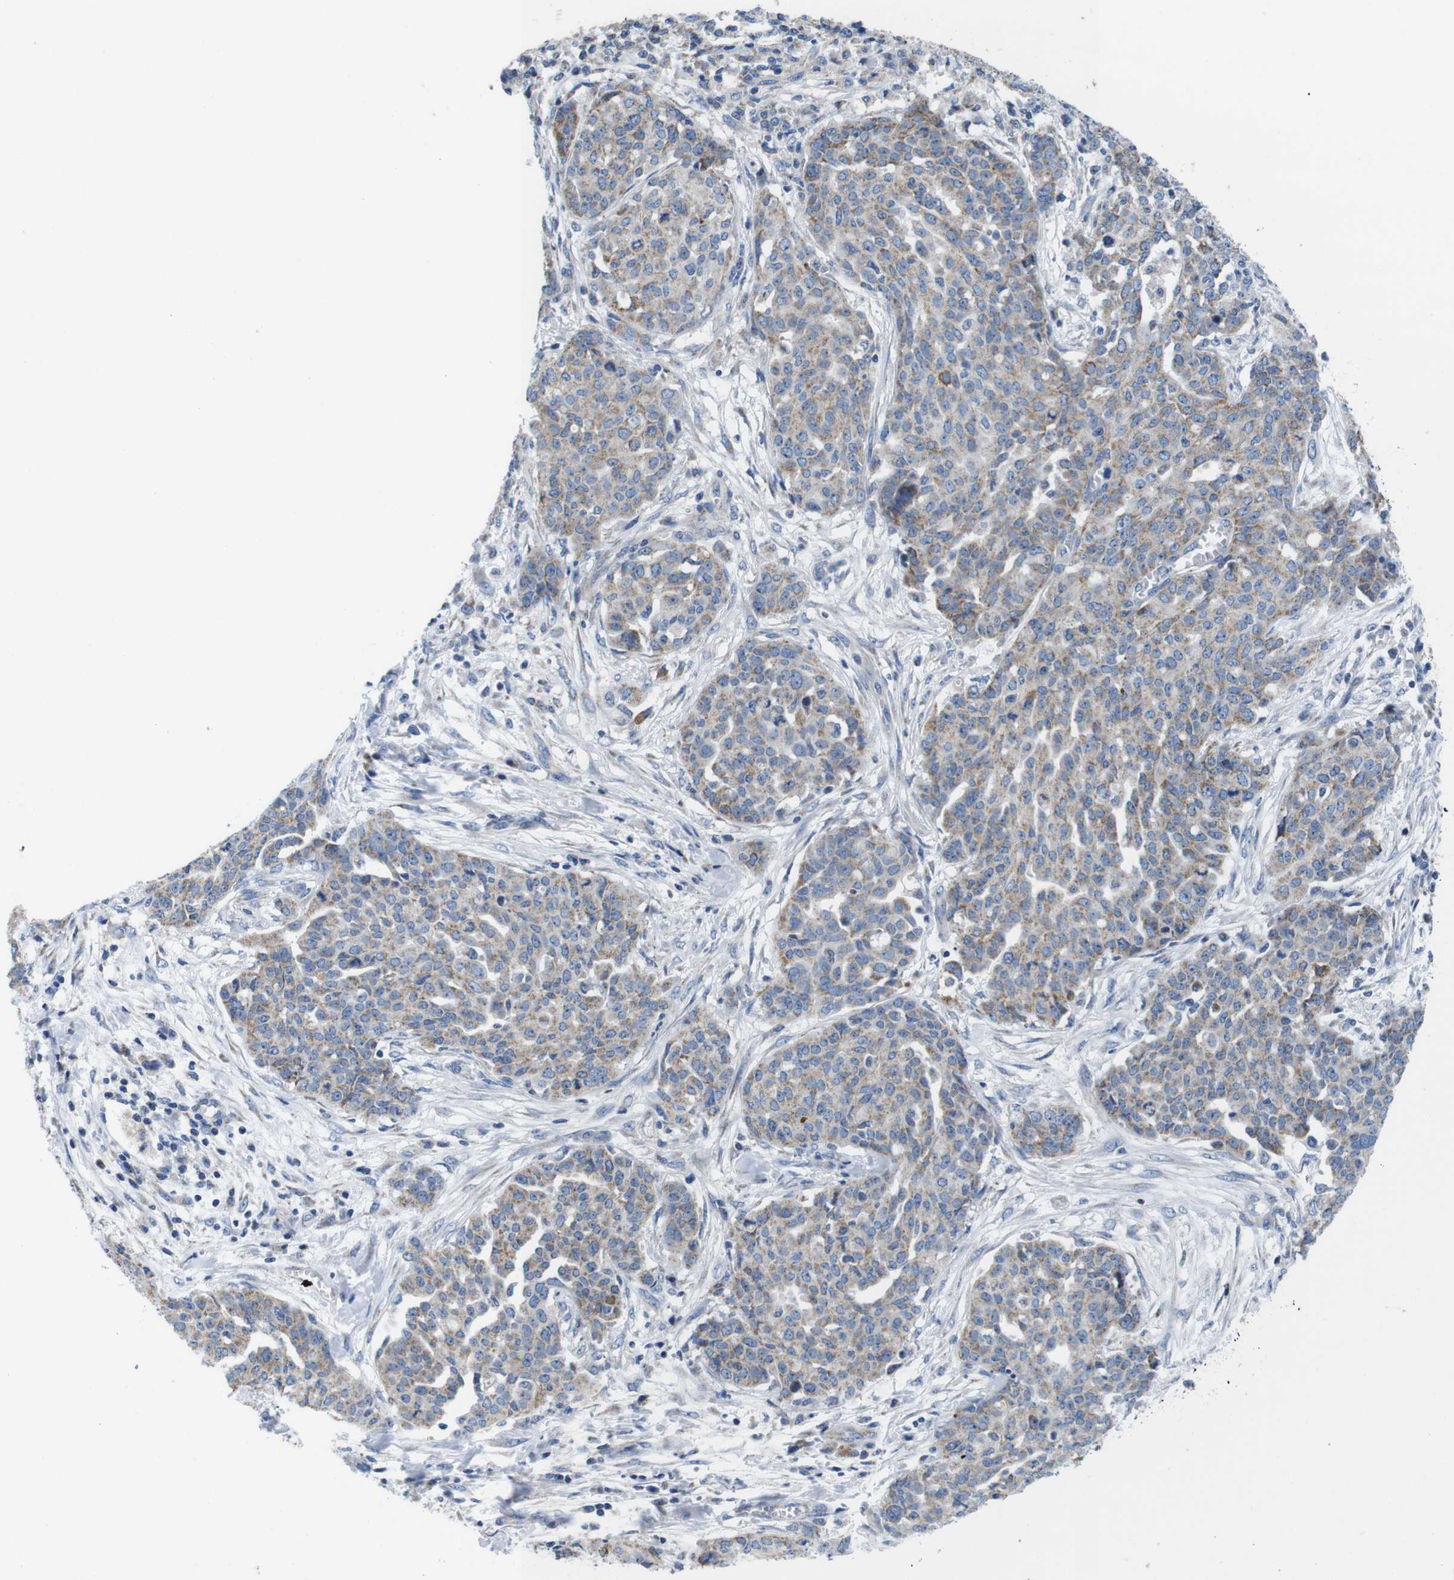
{"staining": {"intensity": "moderate", "quantity": ">75%", "location": "cytoplasmic/membranous"}, "tissue": "ovarian cancer", "cell_type": "Tumor cells", "image_type": "cancer", "snomed": [{"axis": "morphology", "description": "Cystadenocarcinoma, serous, NOS"}, {"axis": "topography", "description": "Soft tissue"}, {"axis": "topography", "description": "Ovary"}], "caption": "Tumor cells reveal moderate cytoplasmic/membranous staining in about >75% of cells in serous cystadenocarcinoma (ovarian).", "gene": "F2RL1", "patient": {"sex": "female", "age": 57}}